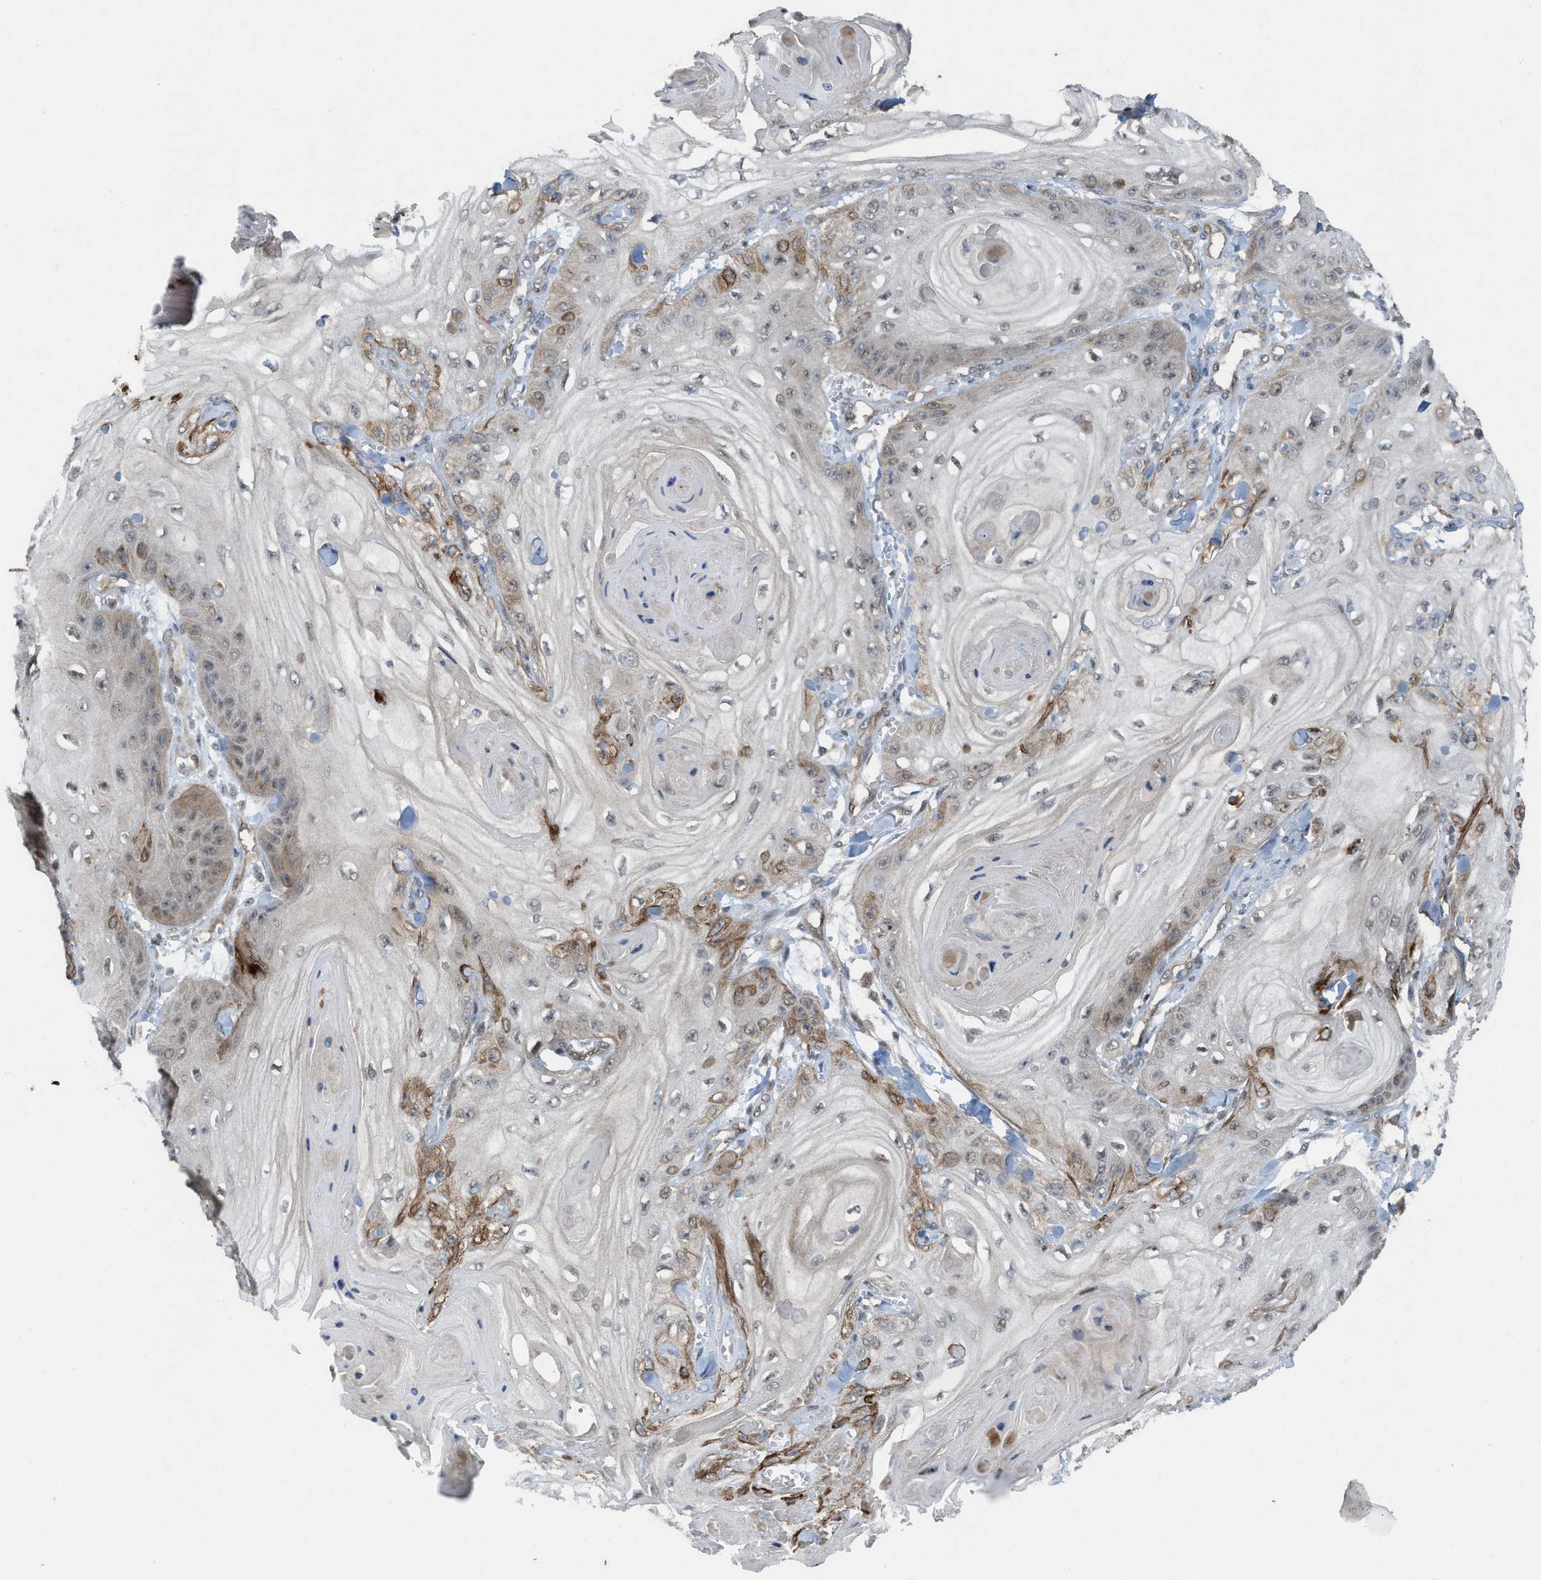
{"staining": {"intensity": "weak", "quantity": "<25%", "location": "cytoplasmic/membranous"}, "tissue": "skin cancer", "cell_type": "Tumor cells", "image_type": "cancer", "snomed": [{"axis": "morphology", "description": "Squamous cell carcinoma, NOS"}, {"axis": "topography", "description": "Skin"}], "caption": "DAB (3,3'-diaminobenzidine) immunohistochemical staining of skin cancer (squamous cell carcinoma) reveals no significant staining in tumor cells.", "gene": "PLAA", "patient": {"sex": "male", "age": 74}}